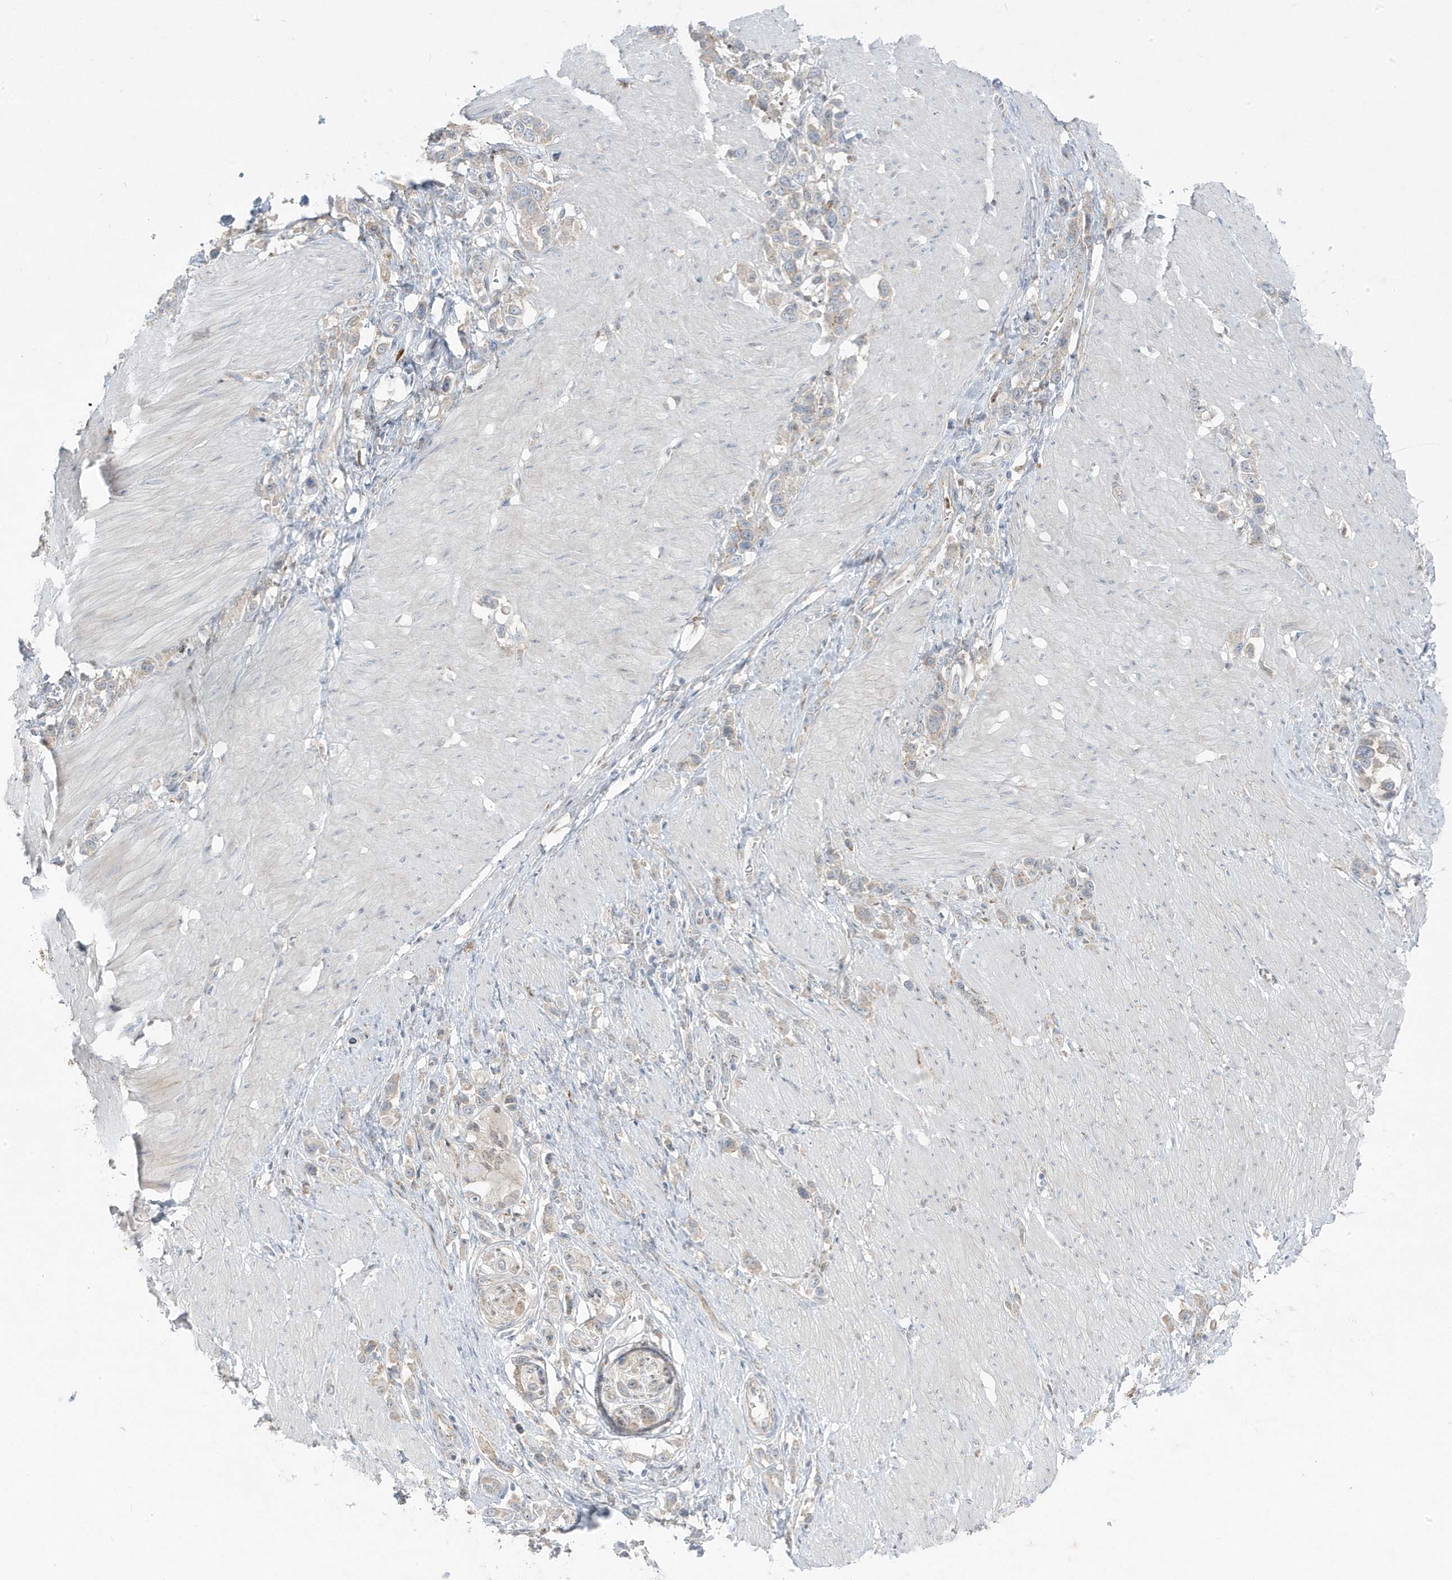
{"staining": {"intensity": "weak", "quantity": "<25%", "location": "cytoplasmic/membranous"}, "tissue": "stomach cancer", "cell_type": "Tumor cells", "image_type": "cancer", "snomed": [{"axis": "morphology", "description": "Normal tissue, NOS"}, {"axis": "morphology", "description": "Adenocarcinoma, NOS"}, {"axis": "topography", "description": "Stomach, upper"}, {"axis": "topography", "description": "Stomach"}], "caption": "Immunohistochemistry photomicrograph of stomach cancer stained for a protein (brown), which reveals no positivity in tumor cells.", "gene": "ZNF654", "patient": {"sex": "female", "age": 65}}